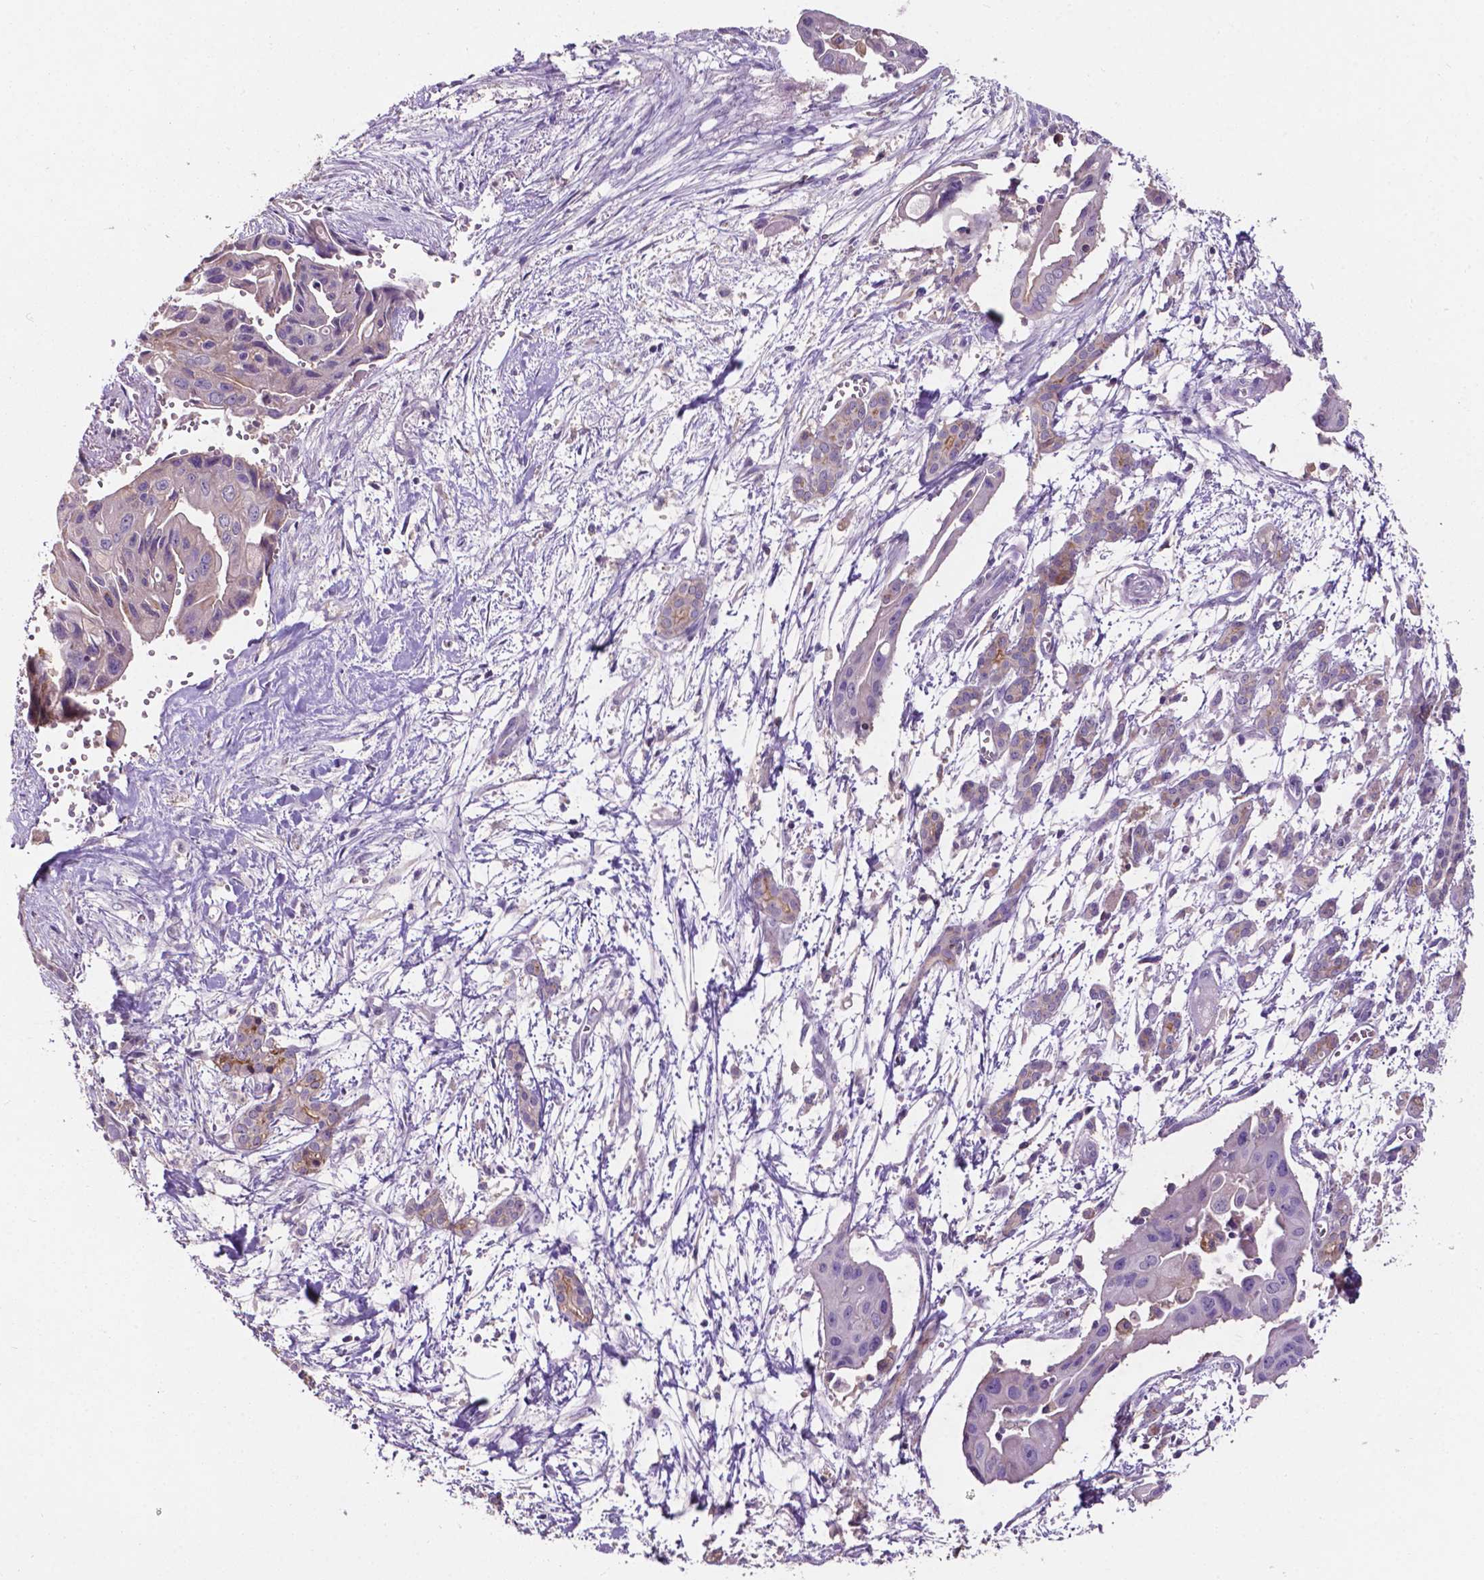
{"staining": {"intensity": "negative", "quantity": "none", "location": "none"}, "tissue": "pancreatic cancer", "cell_type": "Tumor cells", "image_type": "cancer", "snomed": [{"axis": "morphology", "description": "Adenocarcinoma, NOS"}, {"axis": "topography", "description": "Pancreas"}], "caption": "DAB (3,3'-diaminobenzidine) immunohistochemical staining of human pancreatic cancer (adenocarcinoma) reveals no significant expression in tumor cells.", "gene": "PLSCR1", "patient": {"sex": "male", "age": 60}}